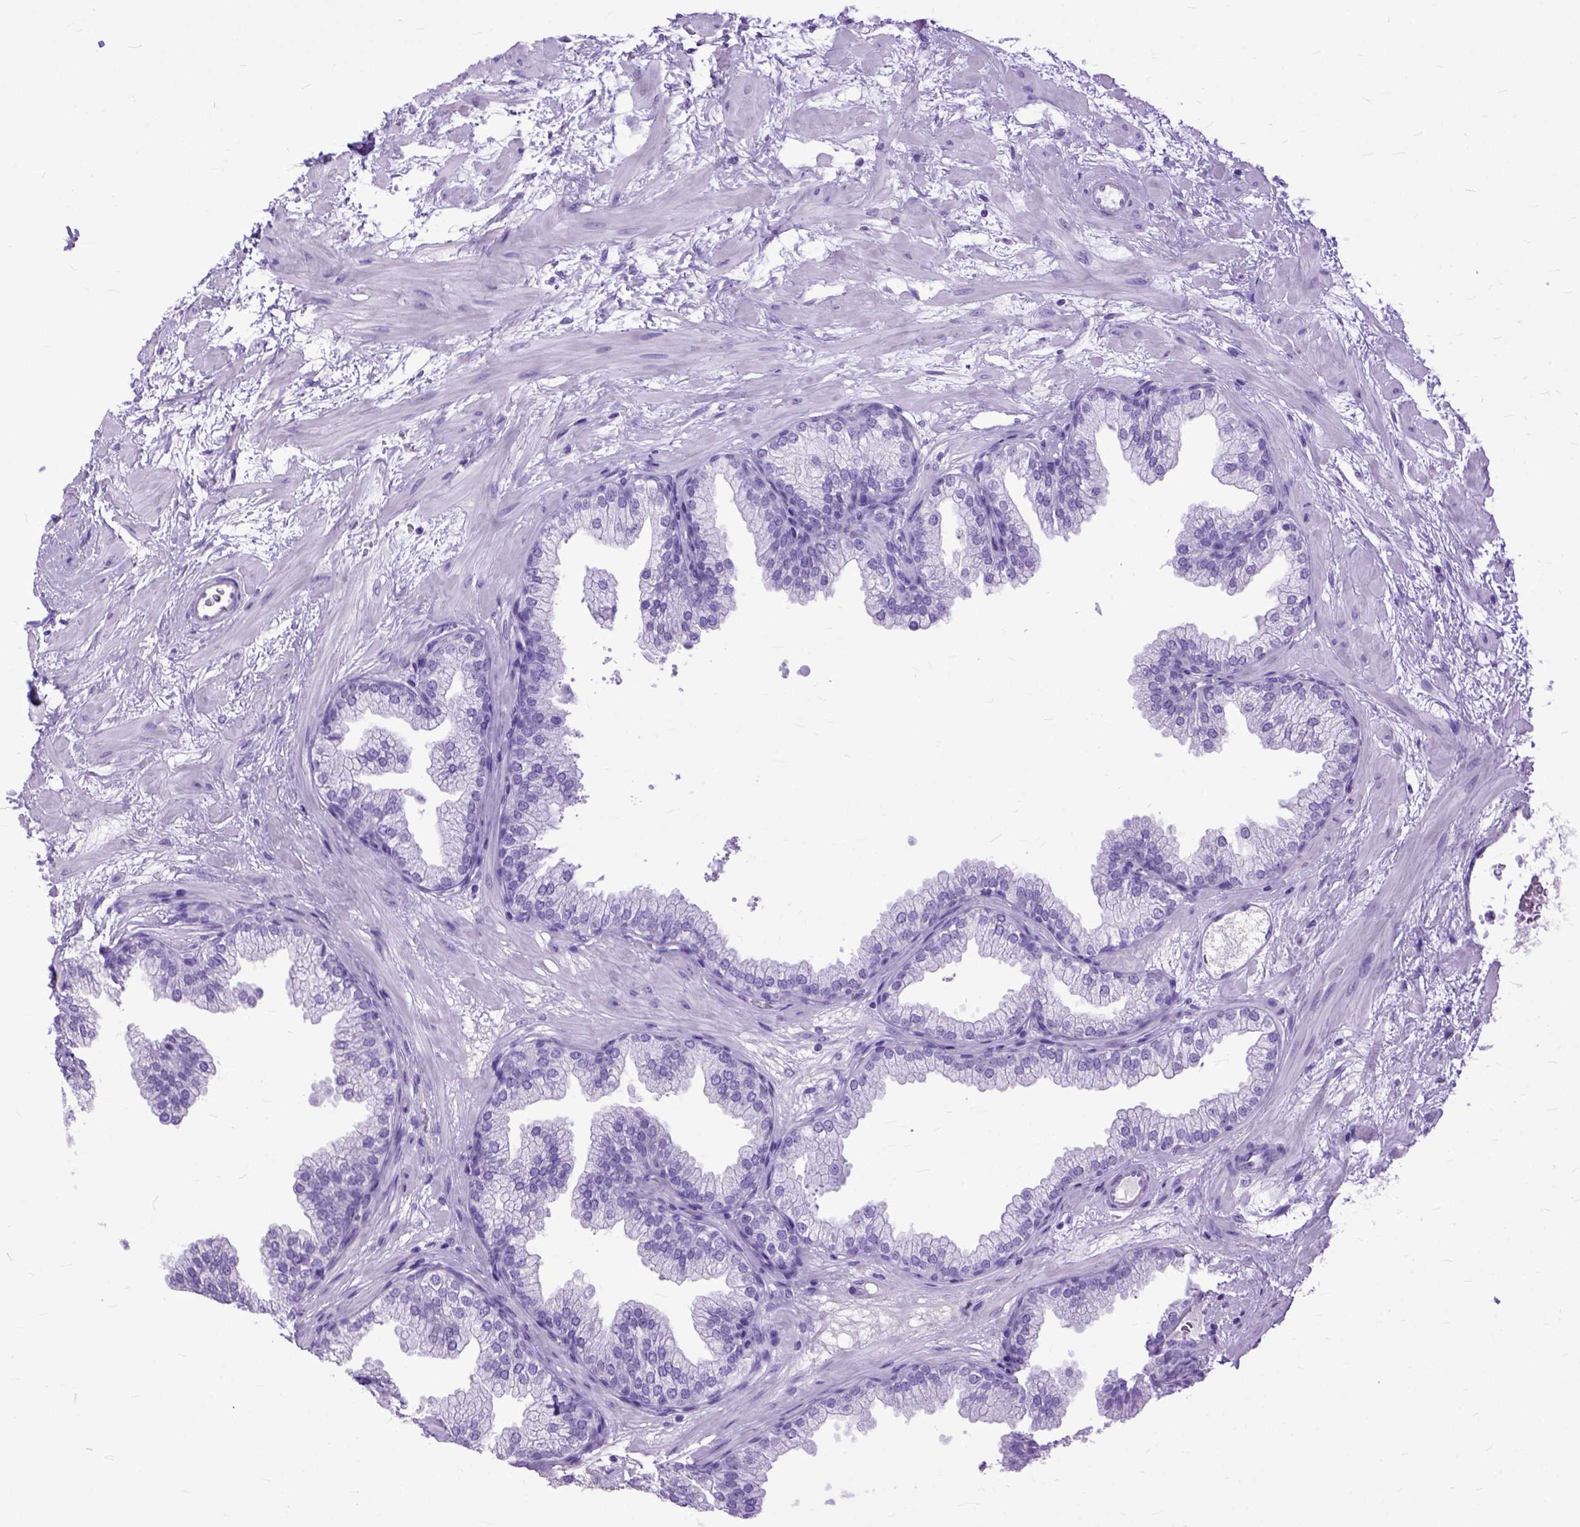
{"staining": {"intensity": "negative", "quantity": "none", "location": "none"}, "tissue": "prostate", "cell_type": "Glandular cells", "image_type": "normal", "snomed": [{"axis": "morphology", "description": "Normal tissue, NOS"}, {"axis": "topography", "description": "Prostate"}], "caption": "IHC of unremarkable prostate exhibits no staining in glandular cells.", "gene": "GNGT1", "patient": {"sex": "male", "age": 37}}